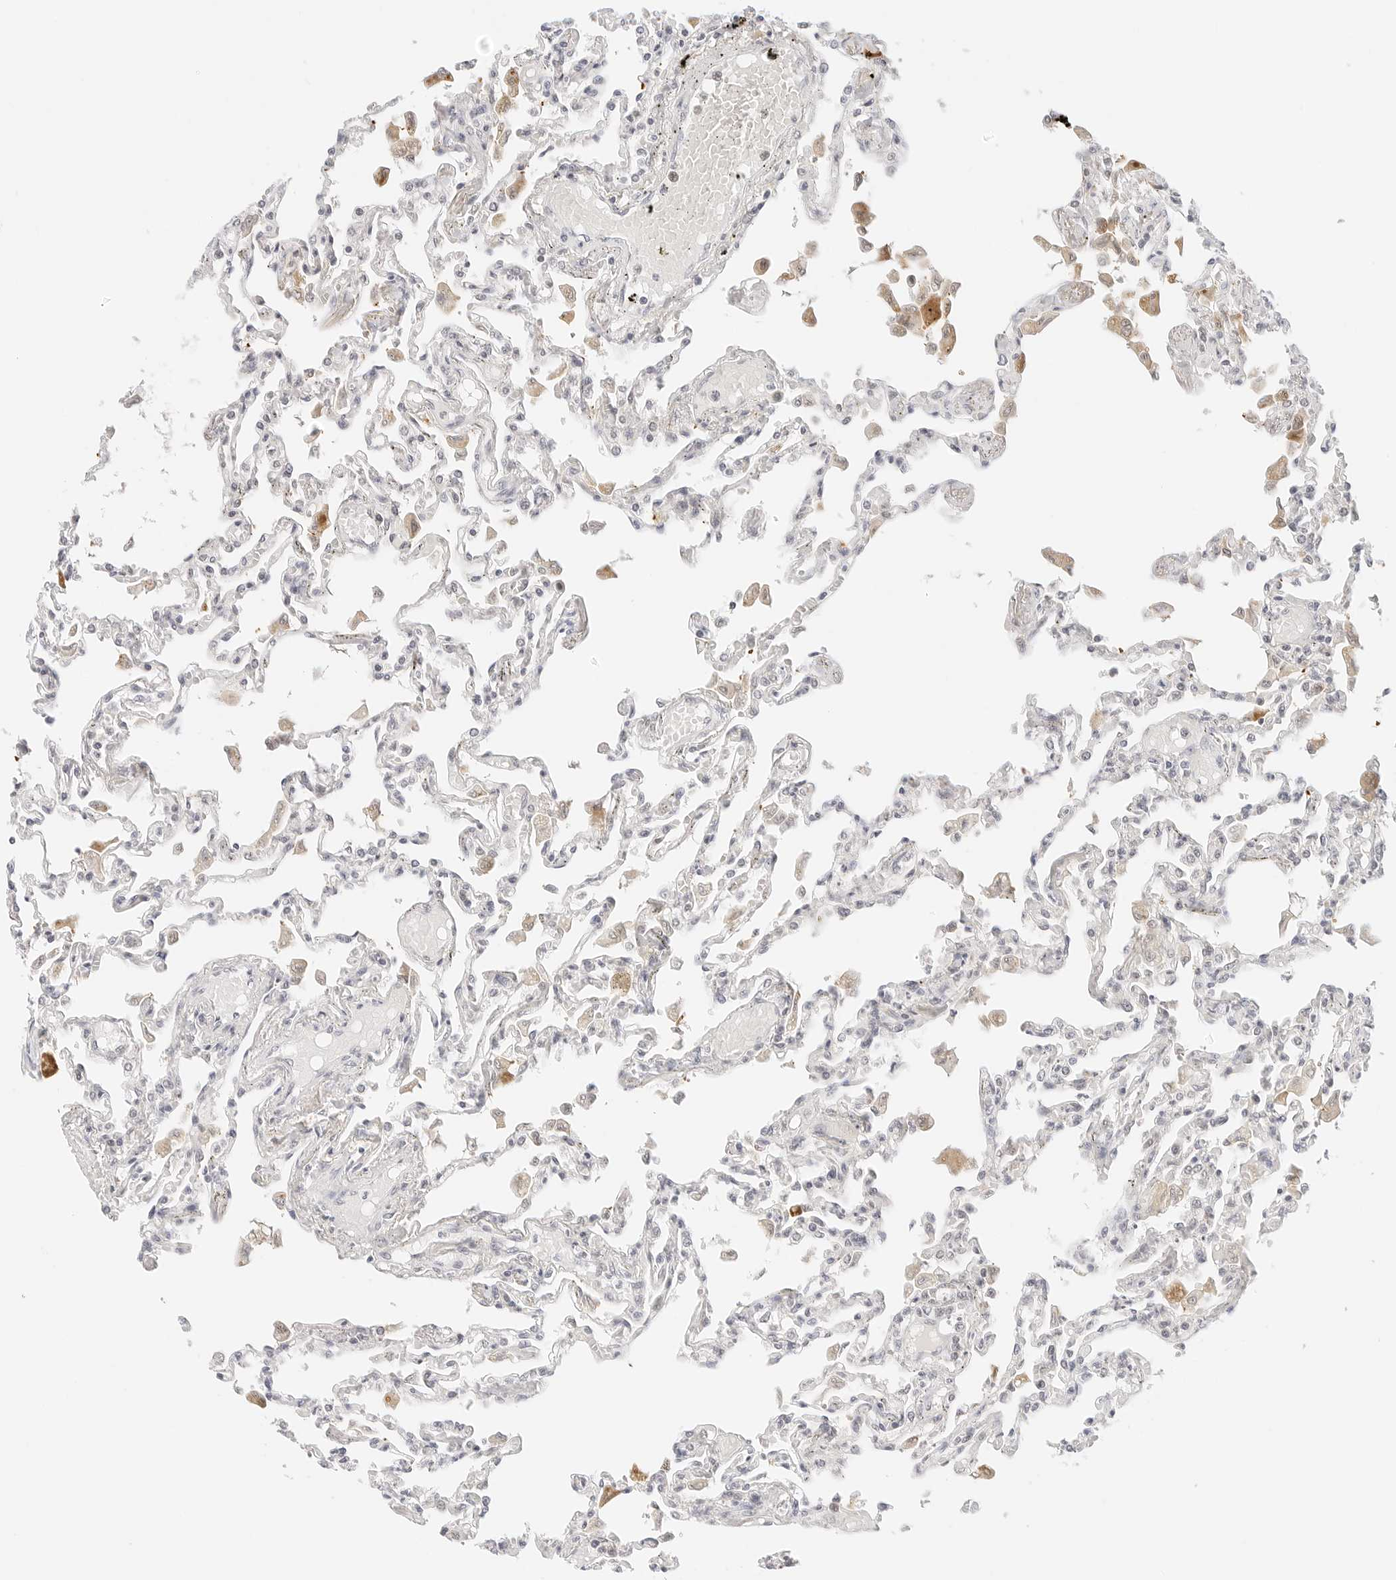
{"staining": {"intensity": "negative", "quantity": "none", "location": "none"}, "tissue": "lung", "cell_type": "Alveolar cells", "image_type": "normal", "snomed": [{"axis": "morphology", "description": "Normal tissue, NOS"}, {"axis": "topography", "description": "Bronchus"}, {"axis": "topography", "description": "Lung"}], "caption": "Human lung stained for a protein using immunohistochemistry (IHC) exhibits no expression in alveolar cells.", "gene": "XKR4", "patient": {"sex": "female", "age": 49}}